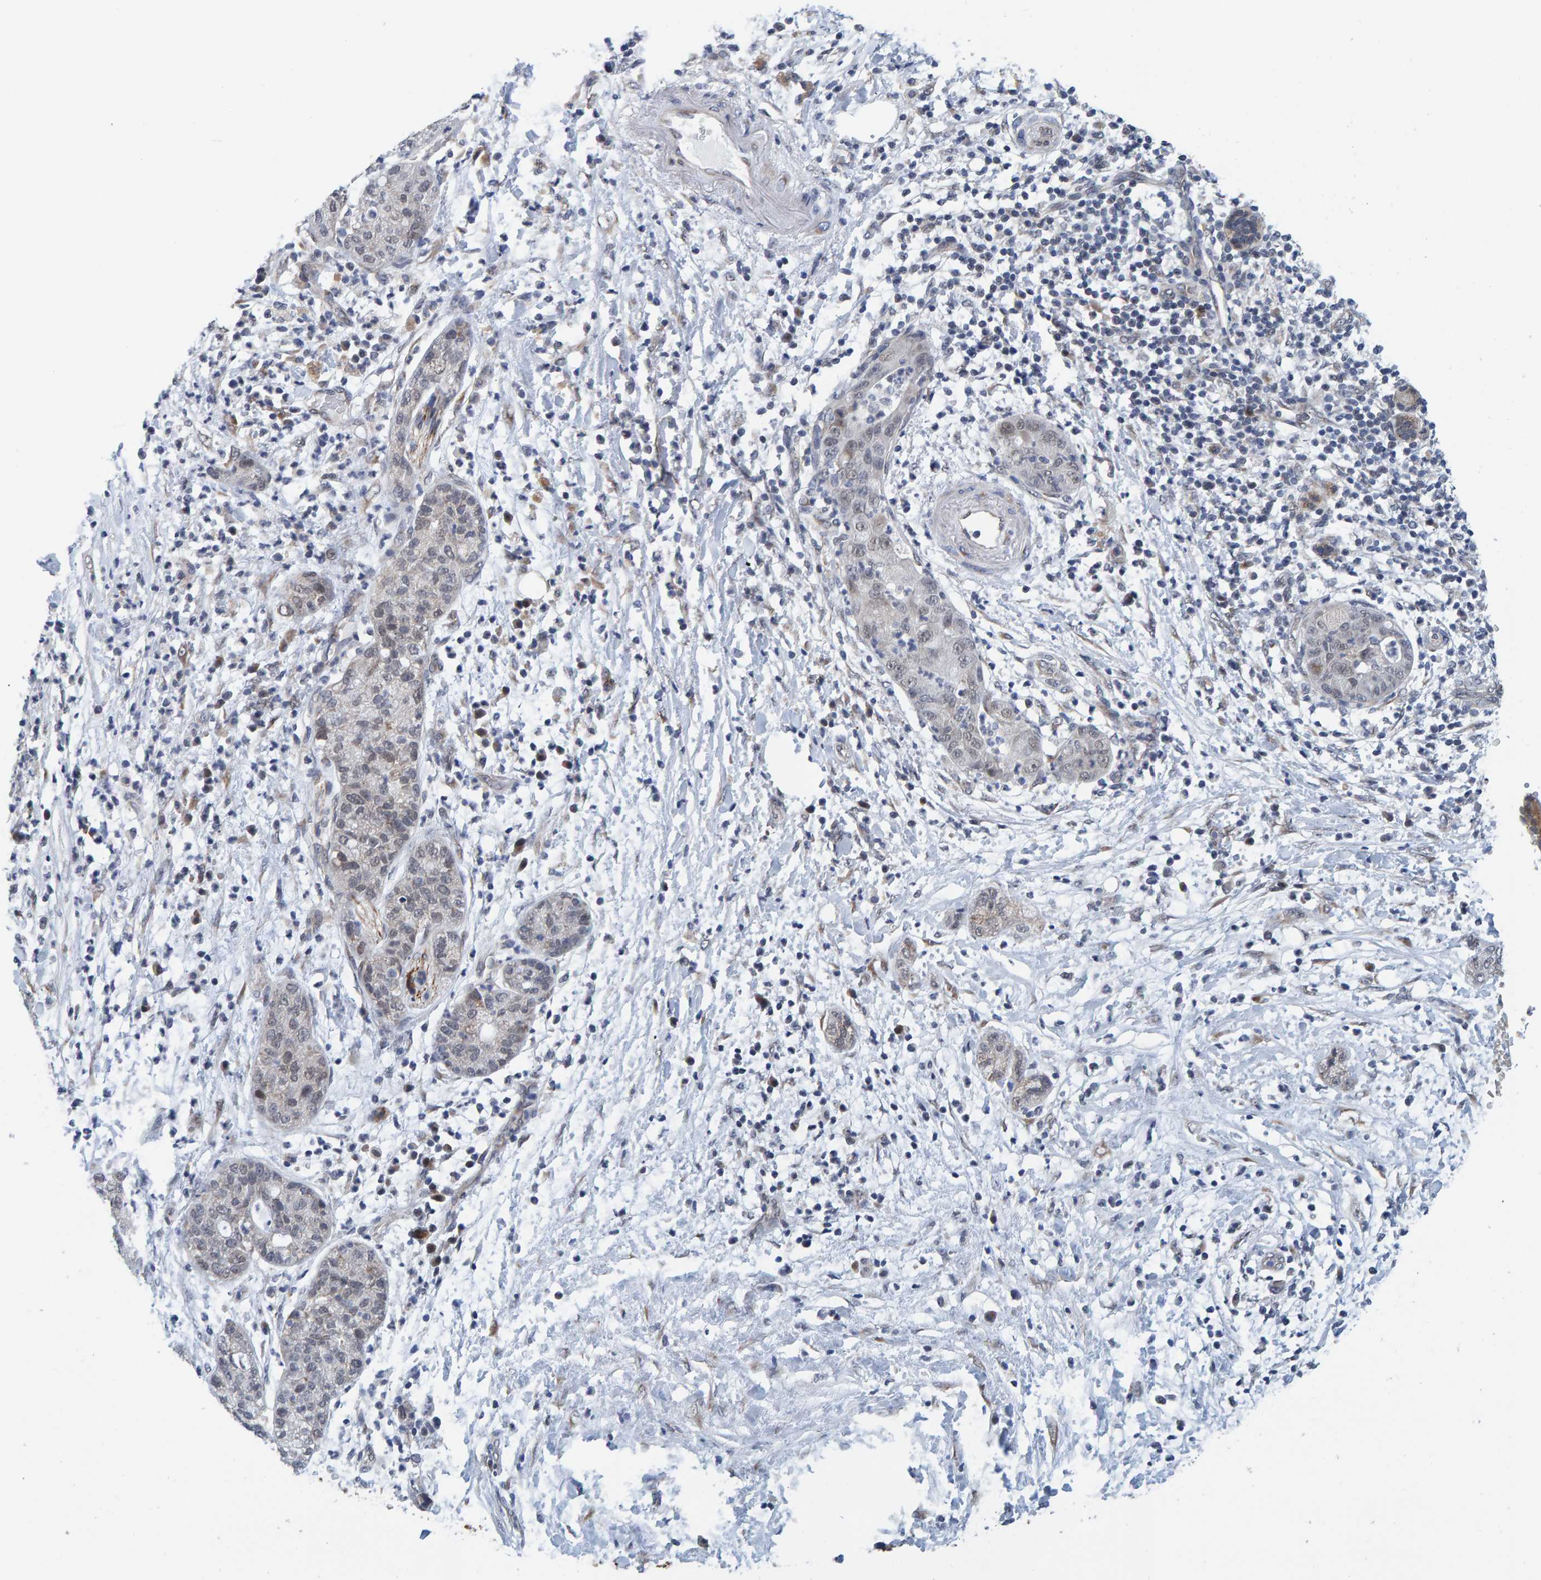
{"staining": {"intensity": "weak", "quantity": "25%-75%", "location": "cytoplasmic/membranous,nuclear"}, "tissue": "pancreatic cancer", "cell_type": "Tumor cells", "image_type": "cancer", "snomed": [{"axis": "morphology", "description": "Adenocarcinoma, NOS"}, {"axis": "topography", "description": "Pancreas"}], "caption": "IHC of human adenocarcinoma (pancreatic) demonstrates low levels of weak cytoplasmic/membranous and nuclear expression in approximately 25%-75% of tumor cells. (brown staining indicates protein expression, while blue staining denotes nuclei).", "gene": "SCRN2", "patient": {"sex": "female", "age": 78}}